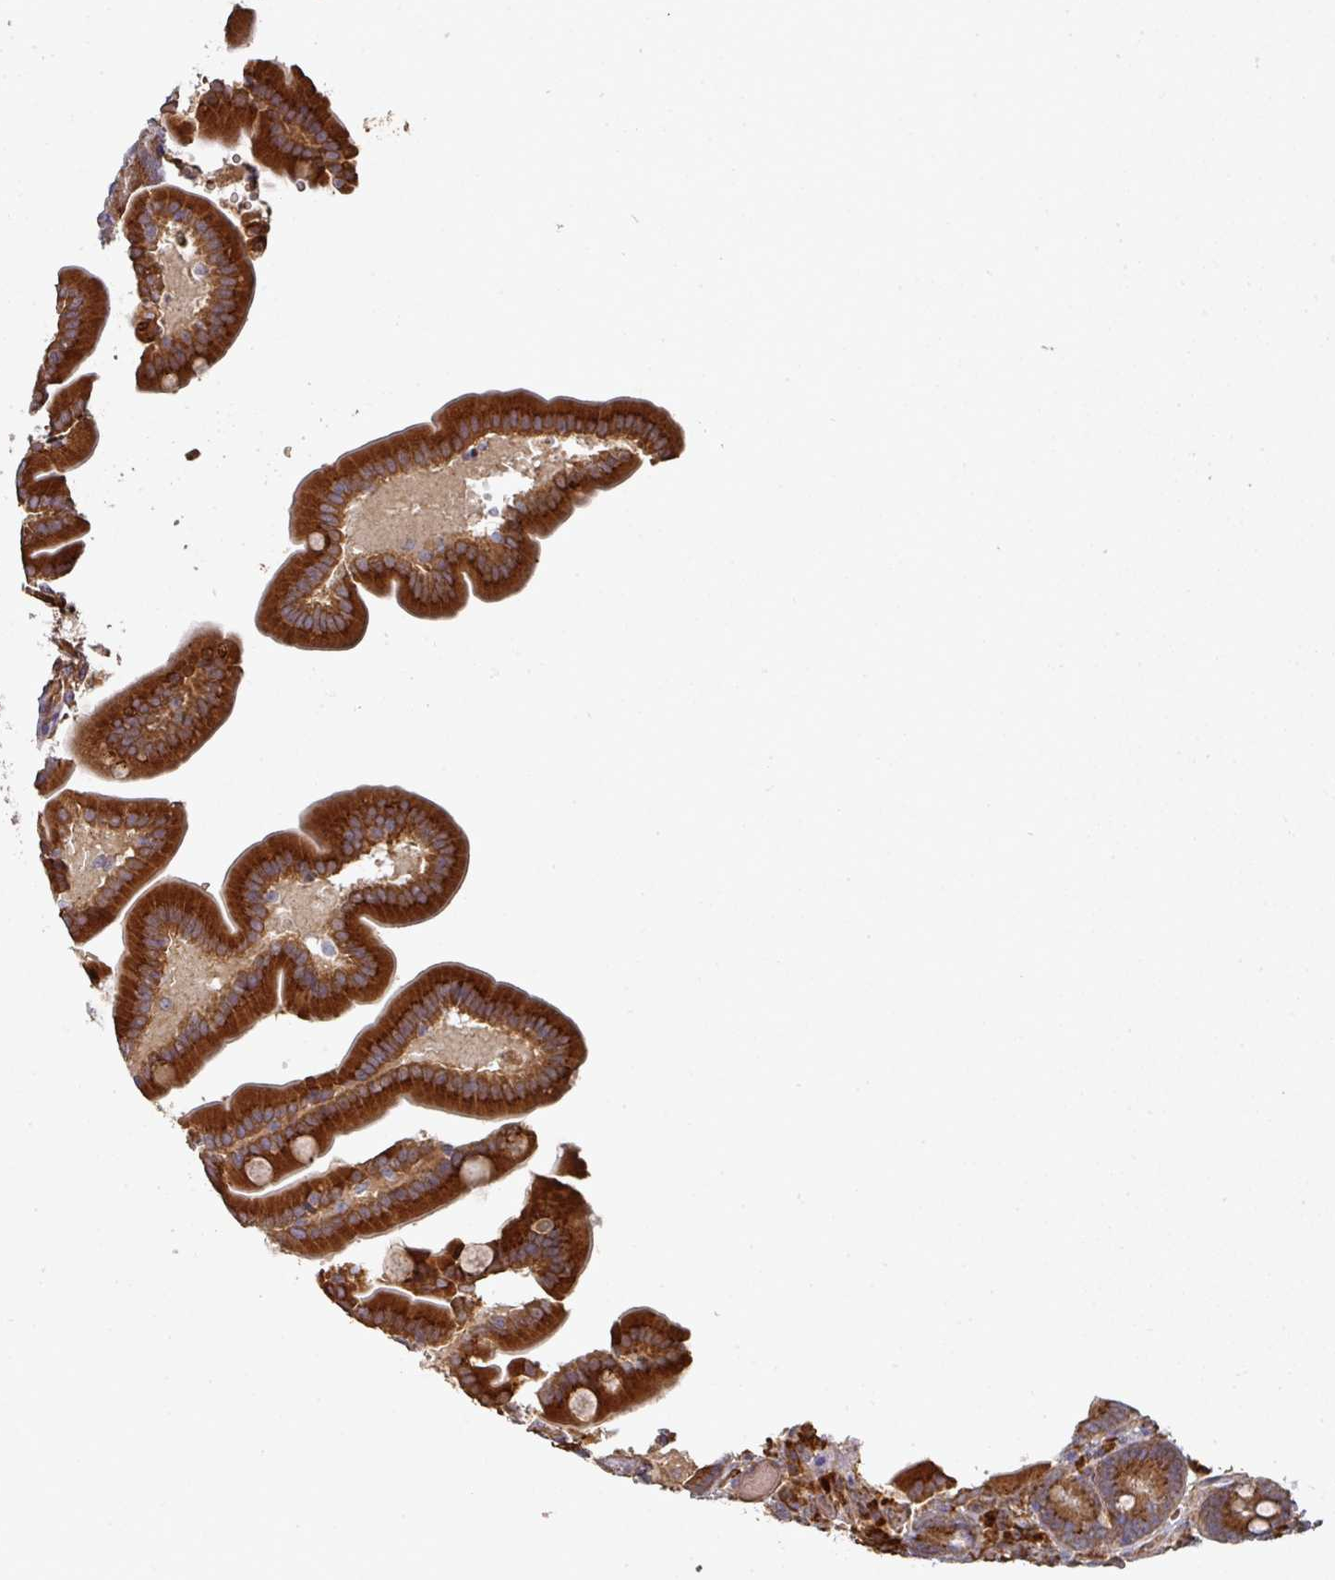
{"staining": {"intensity": "strong", "quantity": ">75%", "location": "cytoplasmic/membranous"}, "tissue": "duodenum", "cell_type": "Glandular cells", "image_type": "normal", "snomed": [{"axis": "morphology", "description": "Normal tissue, NOS"}, {"axis": "topography", "description": "Duodenum"}], "caption": "Protein staining of normal duodenum shows strong cytoplasmic/membranous positivity in approximately >75% of glandular cells.", "gene": "EDEM2", "patient": {"sex": "female", "age": 62}}